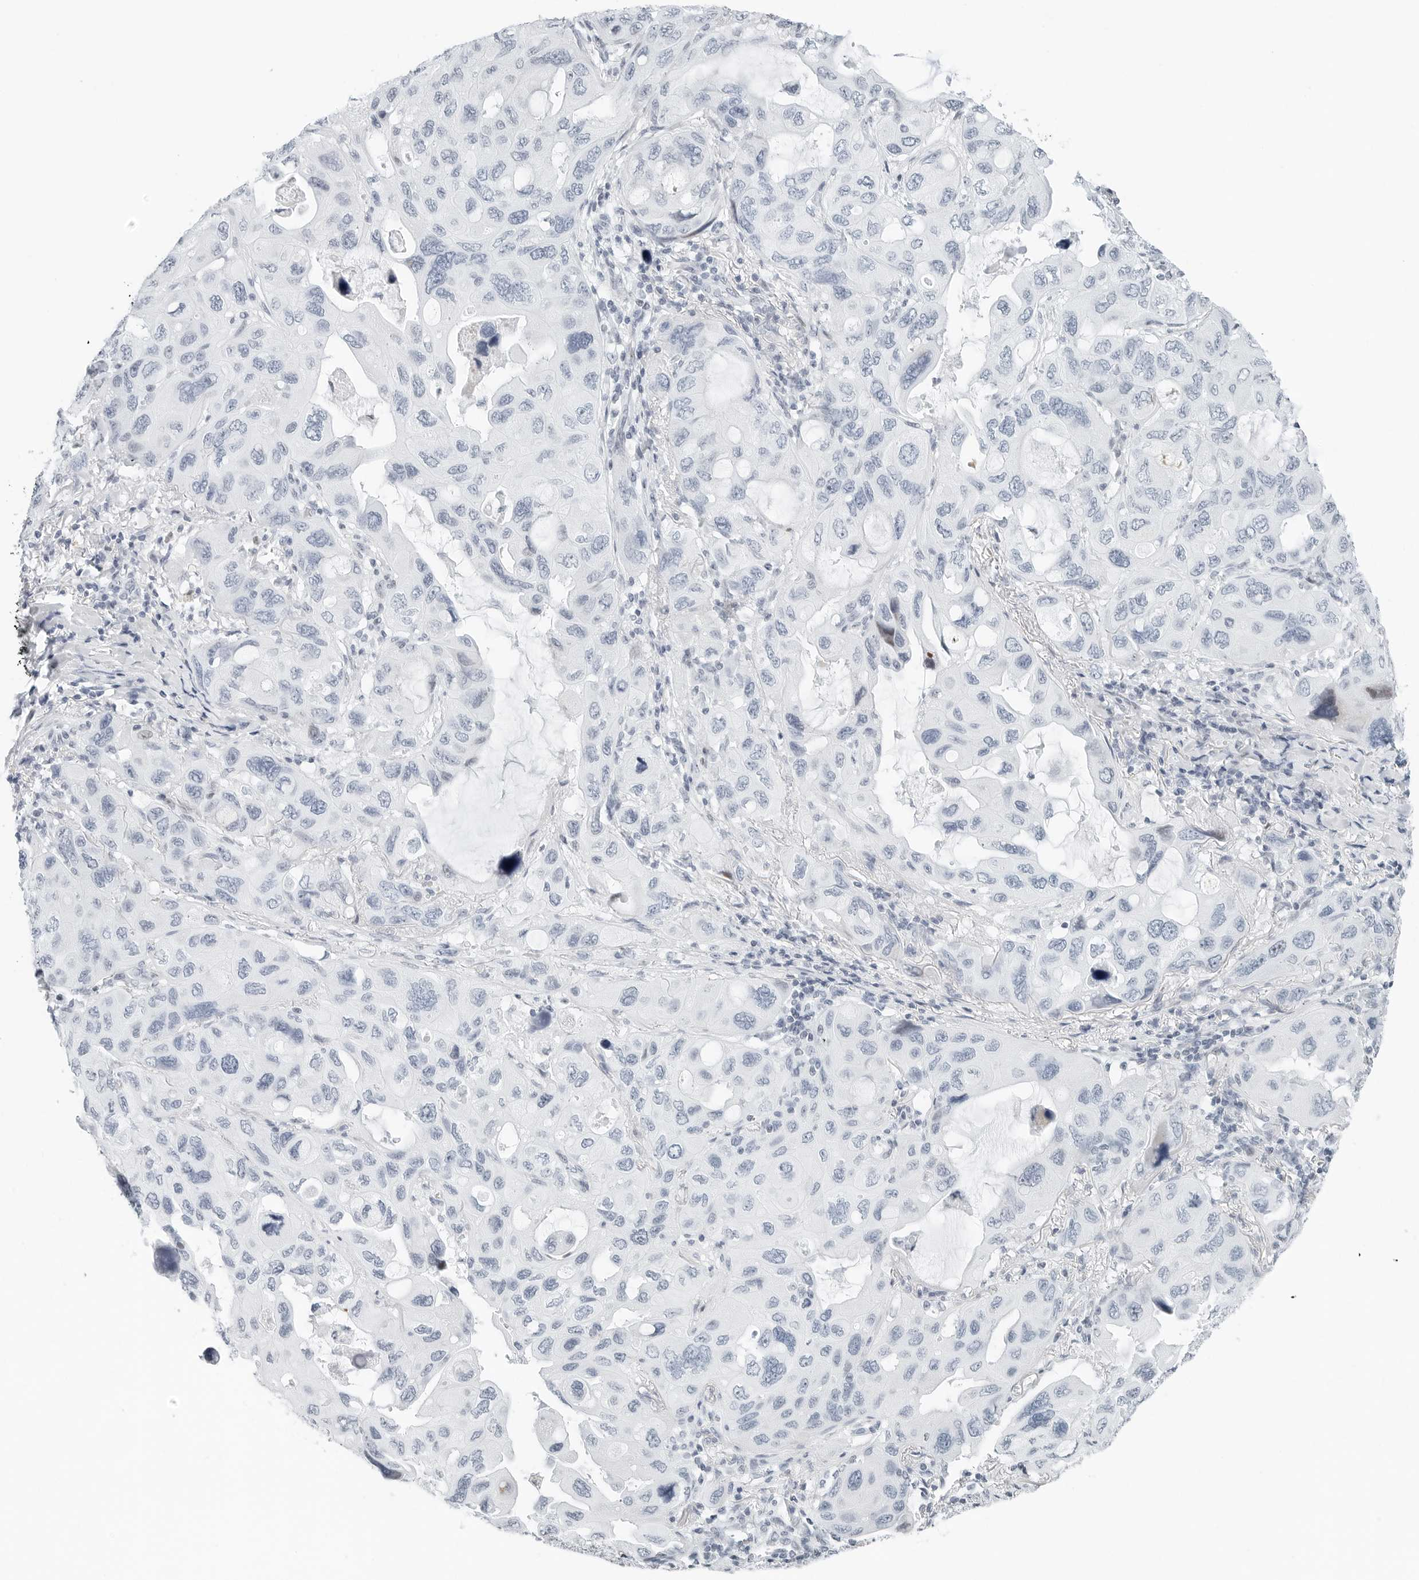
{"staining": {"intensity": "negative", "quantity": "none", "location": "none"}, "tissue": "lung cancer", "cell_type": "Tumor cells", "image_type": "cancer", "snomed": [{"axis": "morphology", "description": "Squamous cell carcinoma, NOS"}, {"axis": "topography", "description": "Lung"}], "caption": "A histopathology image of lung cancer (squamous cell carcinoma) stained for a protein shows no brown staining in tumor cells. (DAB immunohistochemistry (IHC), high magnification).", "gene": "NTMT2", "patient": {"sex": "female", "age": 73}}